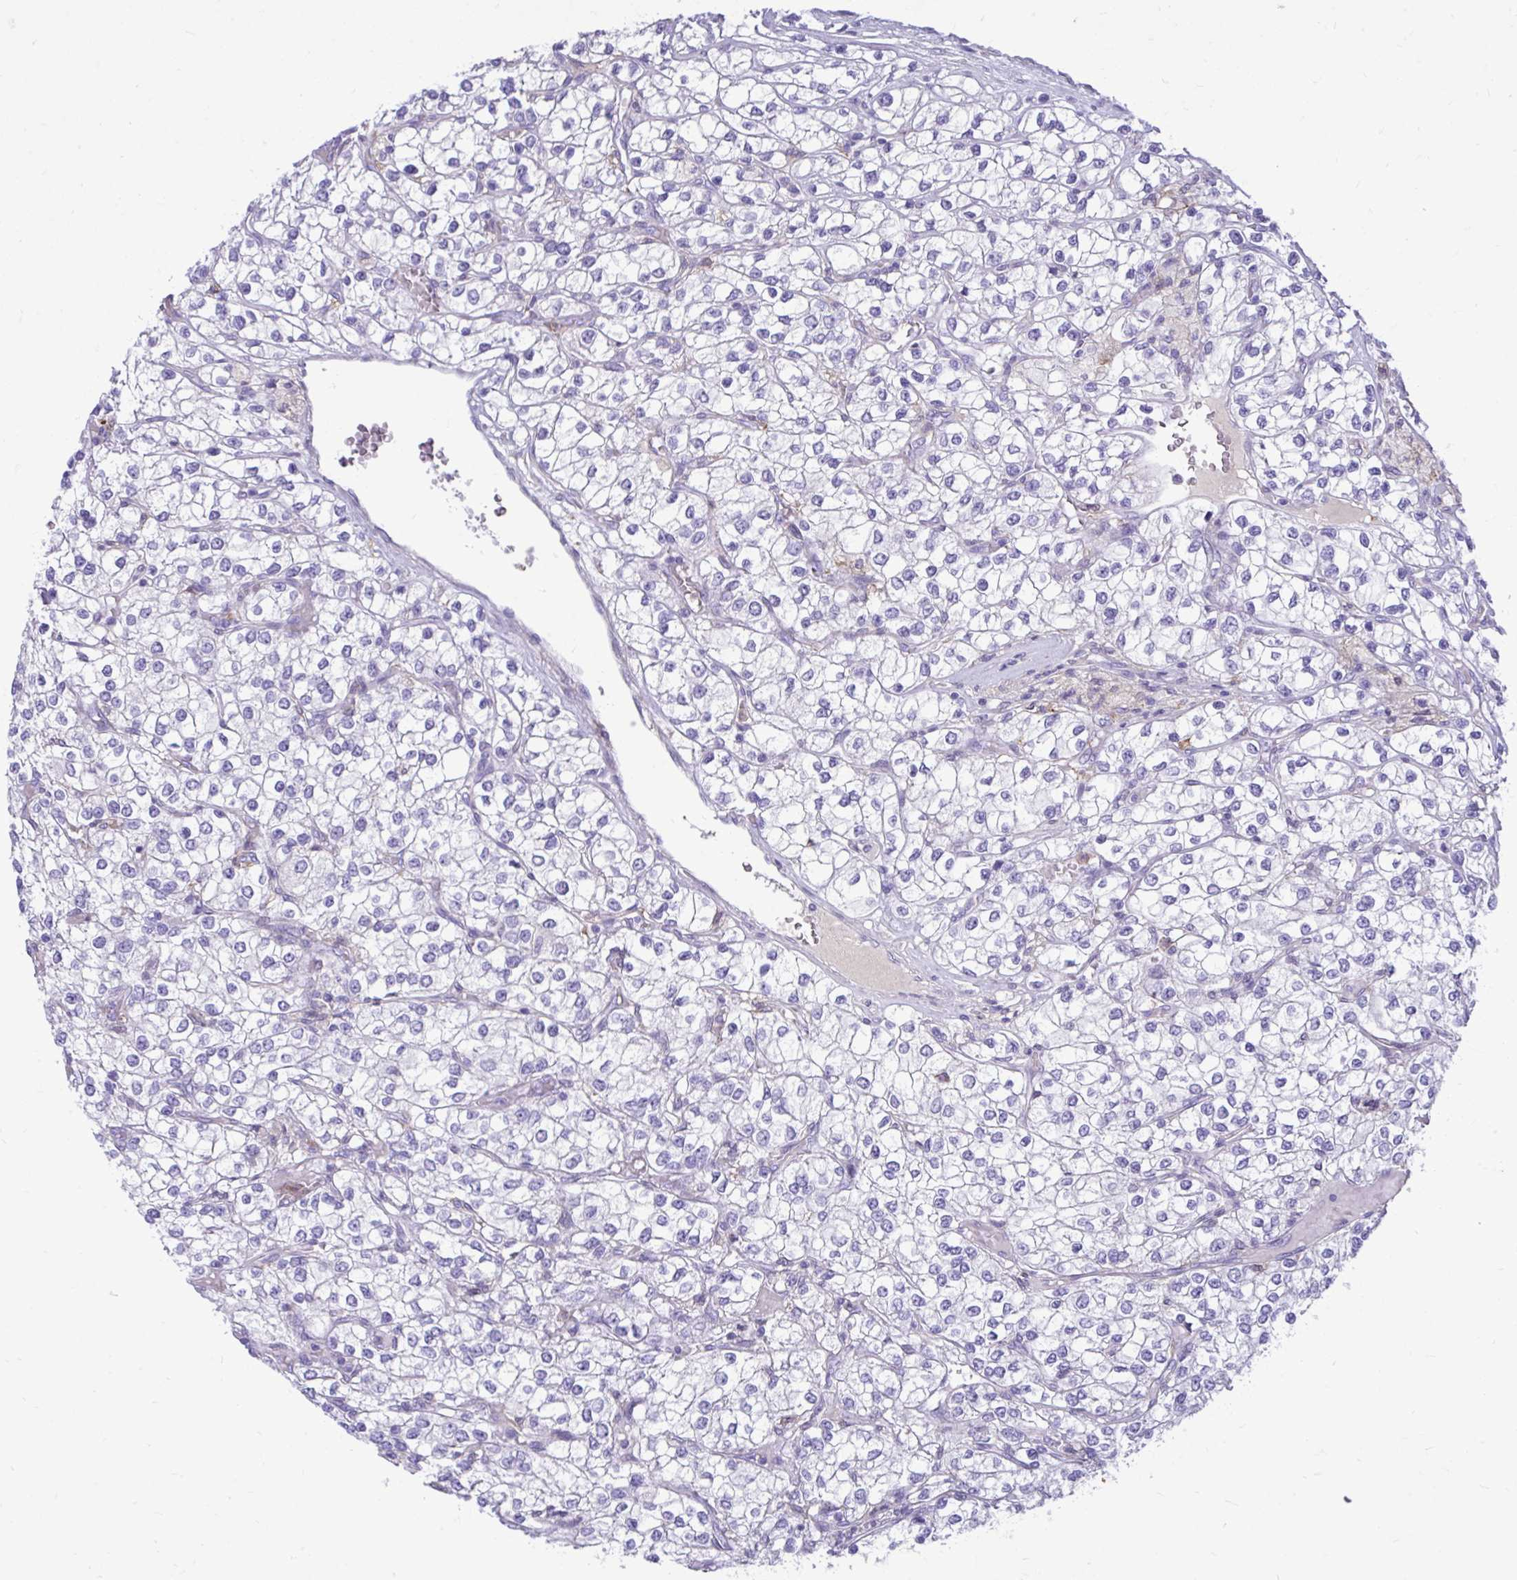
{"staining": {"intensity": "negative", "quantity": "none", "location": "none"}, "tissue": "renal cancer", "cell_type": "Tumor cells", "image_type": "cancer", "snomed": [{"axis": "morphology", "description": "Adenocarcinoma, NOS"}, {"axis": "topography", "description": "Kidney"}], "caption": "The IHC image has no significant positivity in tumor cells of renal cancer tissue.", "gene": "TLR7", "patient": {"sex": "male", "age": 80}}